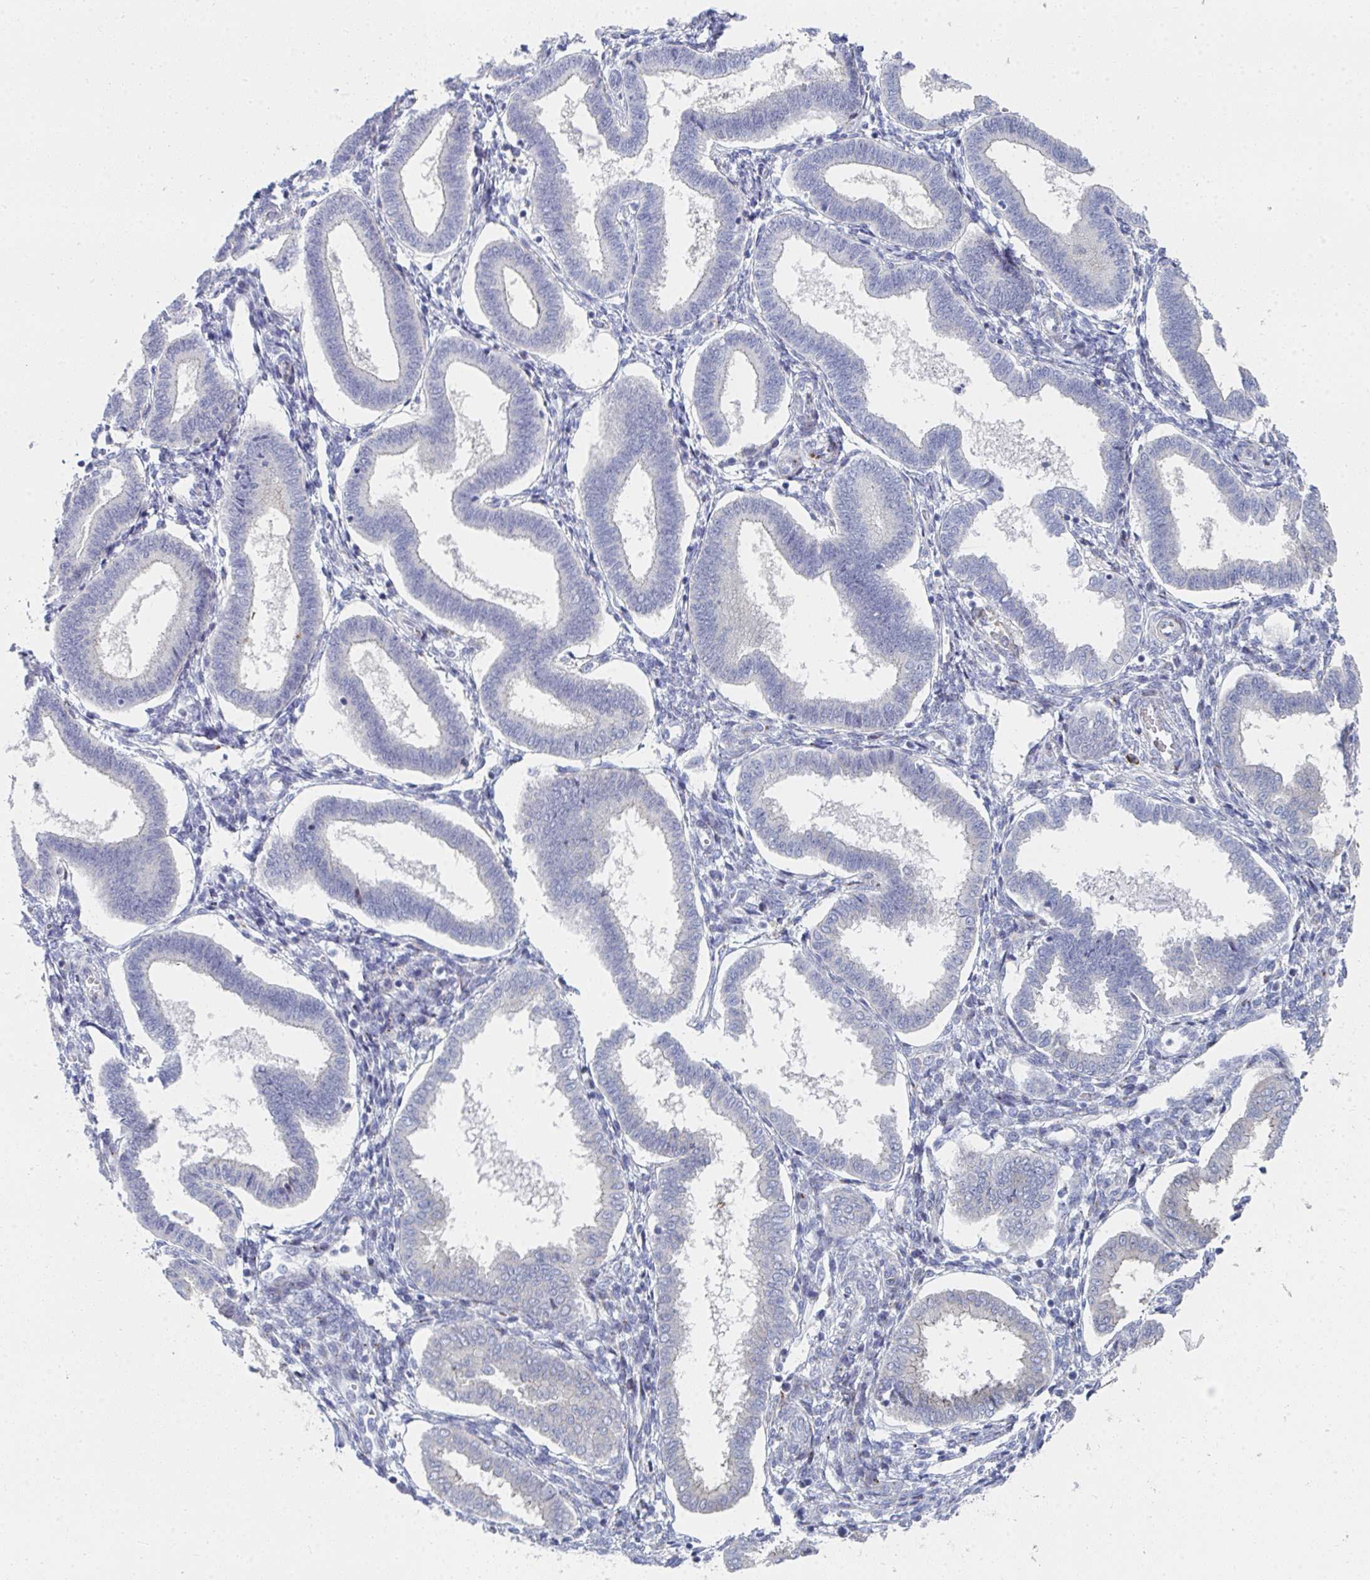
{"staining": {"intensity": "negative", "quantity": "none", "location": "none"}, "tissue": "endometrium", "cell_type": "Cells in endometrial stroma", "image_type": "normal", "snomed": [{"axis": "morphology", "description": "Normal tissue, NOS"}, {"axis": "topography", "description": "Endometrium"}], "caption": "Image shows no protein staining in cells in endometrial stroma of normal endometrium. (DAB (3,3'-diaminobenzidine) IHC, high magnification).", "gene": "PSMG1", "patient": {"sex": "female", "age": 24}}